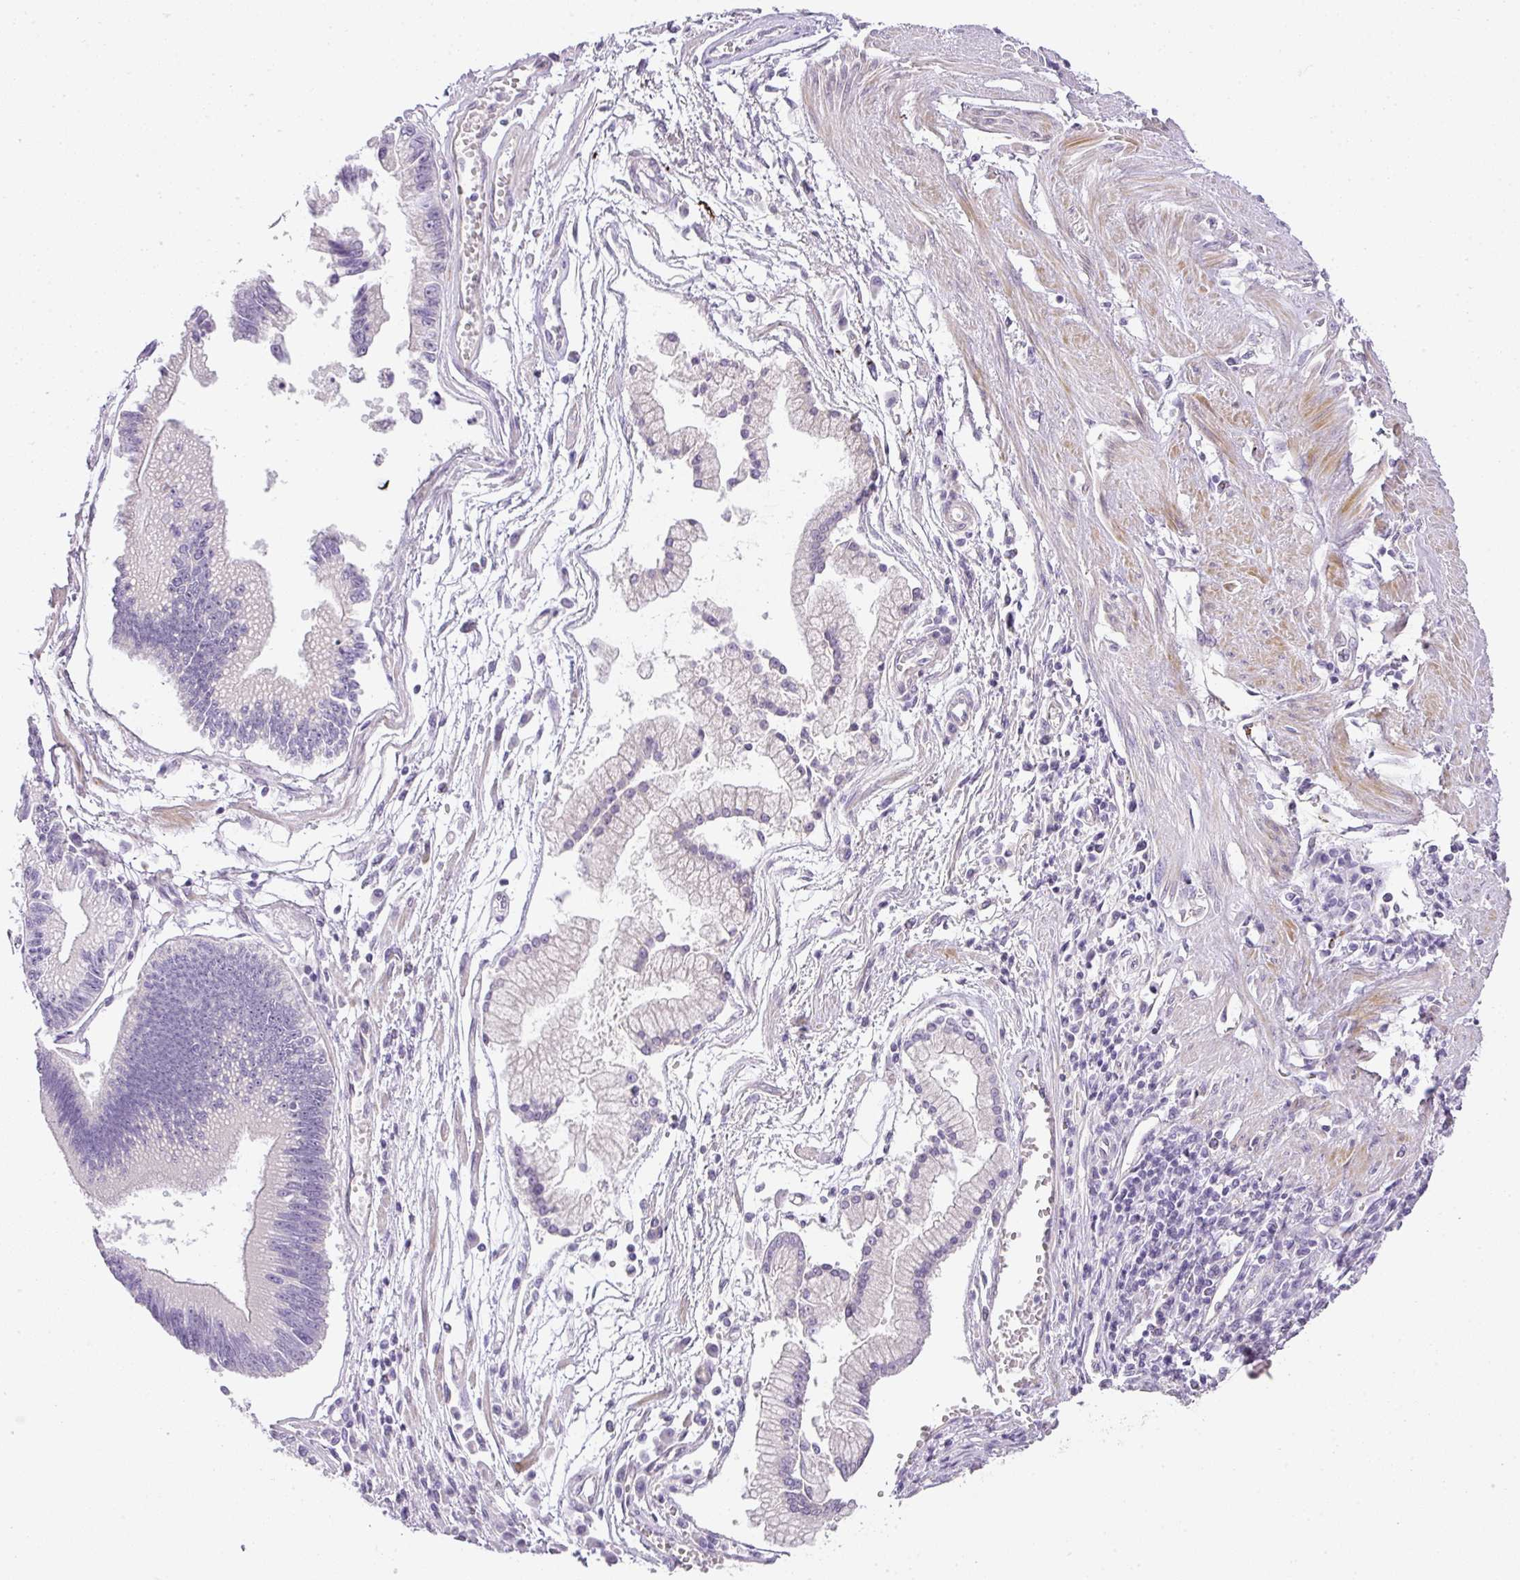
{"staining": {"intensity": "negative", "quantity": "none", "location": "none"}, "tissue": "stomach cancer", "cell_type": "Tumor cells", "image_type": "cancer", "snomed": [{"axis": "morphology", "description": "Adenocarcinoma, NOS"}, {"axis": "topography", "description": "Stomach"}], "caption": "IHC of human stomach cancer reveals no staining in tumor cells.", "gene": "RAX2", "patient": {"sex": "male", "age": 59}}